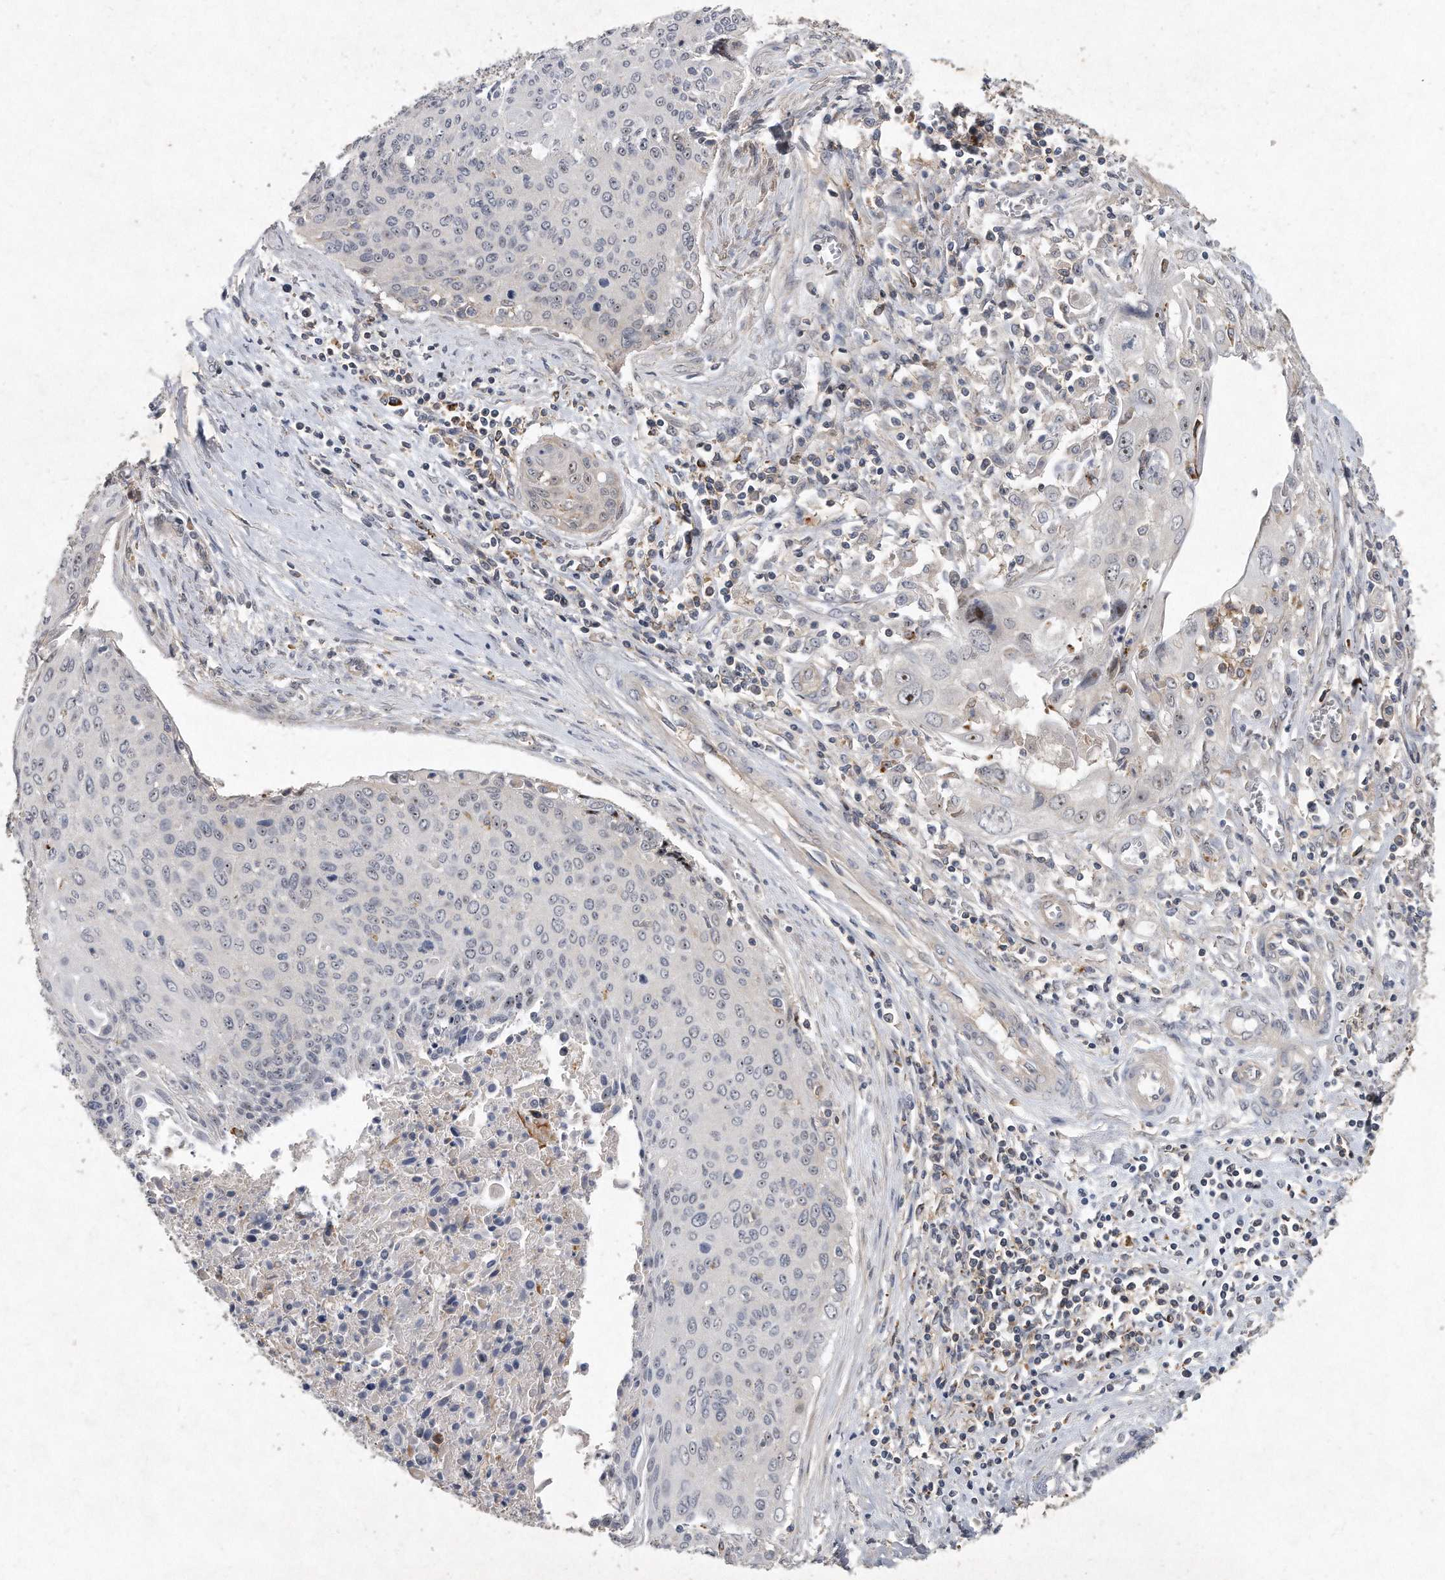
{"staining": {"intensity": "moderate", "quantity": "<25%", "location": "nuclear"}, "tissue": "cervical cancer", "cell_type": "Tumor cells", "image_type": "cancer", "snomed": [{"axis": "morphology", "description": "Squamous cell carcinoma, NOS"}, {"axis": "topography", "description": "Cervix"}], "caption": "An image of human cervical cancer stained for a protein shows moderate nuclear brown staining in tumor cells. Immunohistochemistry stains the protein of interest in brown and the nuclei are stained blue.", "gene": "PGBD2", "patient": {"sex": "female", "age": 55}}